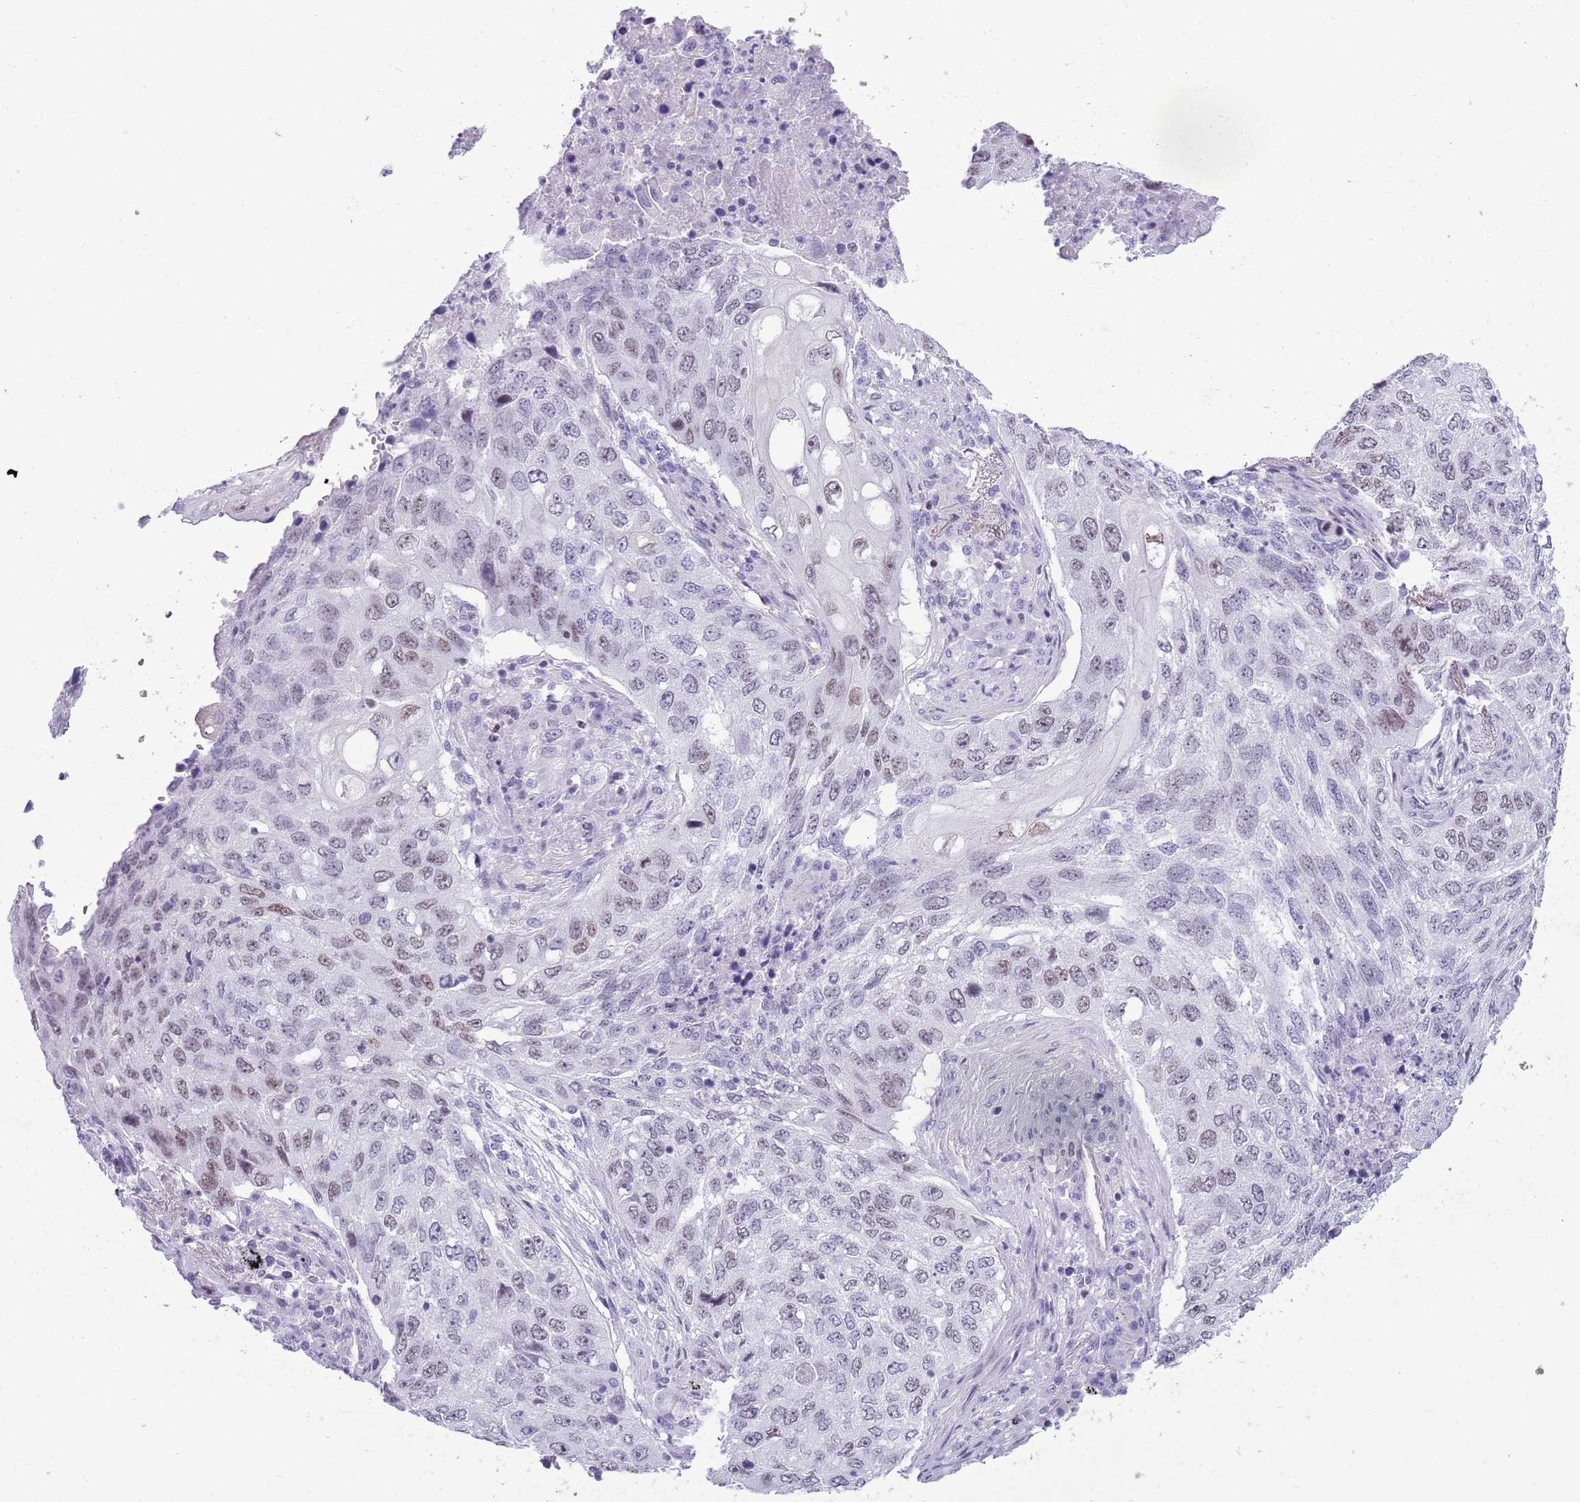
{"staining": {"intensity": "moderate", "quantity": "<25%", "location": "nuclear"}, "tissue": "lung cancer", "cell_type": "Tumor cells", "image_type": "cancer", "snomed": [{"axis": "morphology", "description": "Squamous cell carcinoma, NOS"}, {"axis": "topography", "description": "Lung"}], "caption": "Human squamous cell carcinoma (lung) stained with a brown dye exhibits moderate nuclear positive staining in about <25% of tumor cells.", "gene": "BCL11B", "patient": {"sex": "female", "age": 63}}